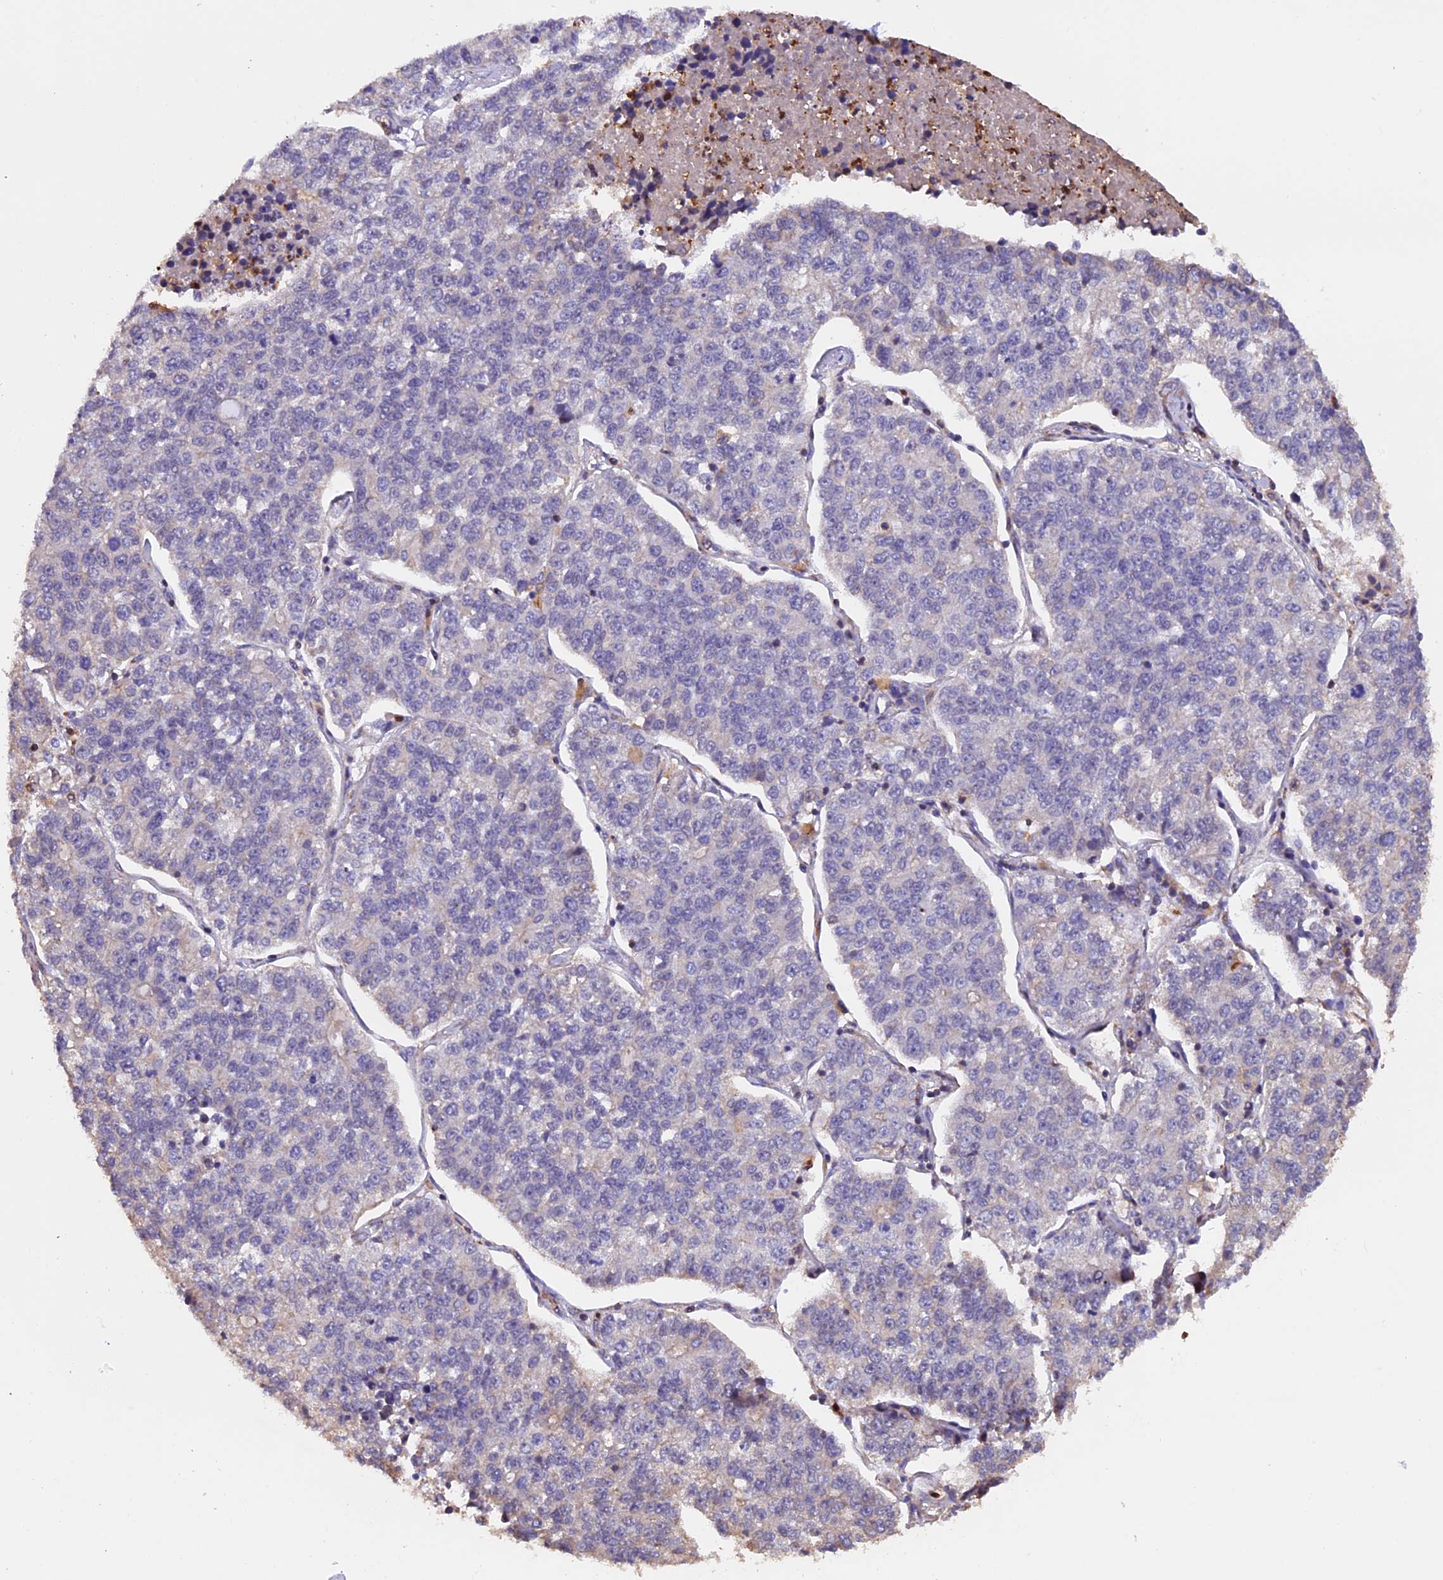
{"staining": {"intensity": "negative", "quantity": "none", "location": "none"}, "tissue": "lung cancer", "cell_type": "Tumor cells", "image_type": "cancer", "snomed": [{"axis": "morphology", "description": "Adenocarcinoma, NOS"}, {"axis": "topography", "description": "Lung"}], "caption": "The IHC image has no significant positivity in tumor cells of lung adenocarcinoma tissue.", "gene": "PKD2L2", "patient": {"sex": "male", "age": 49}}